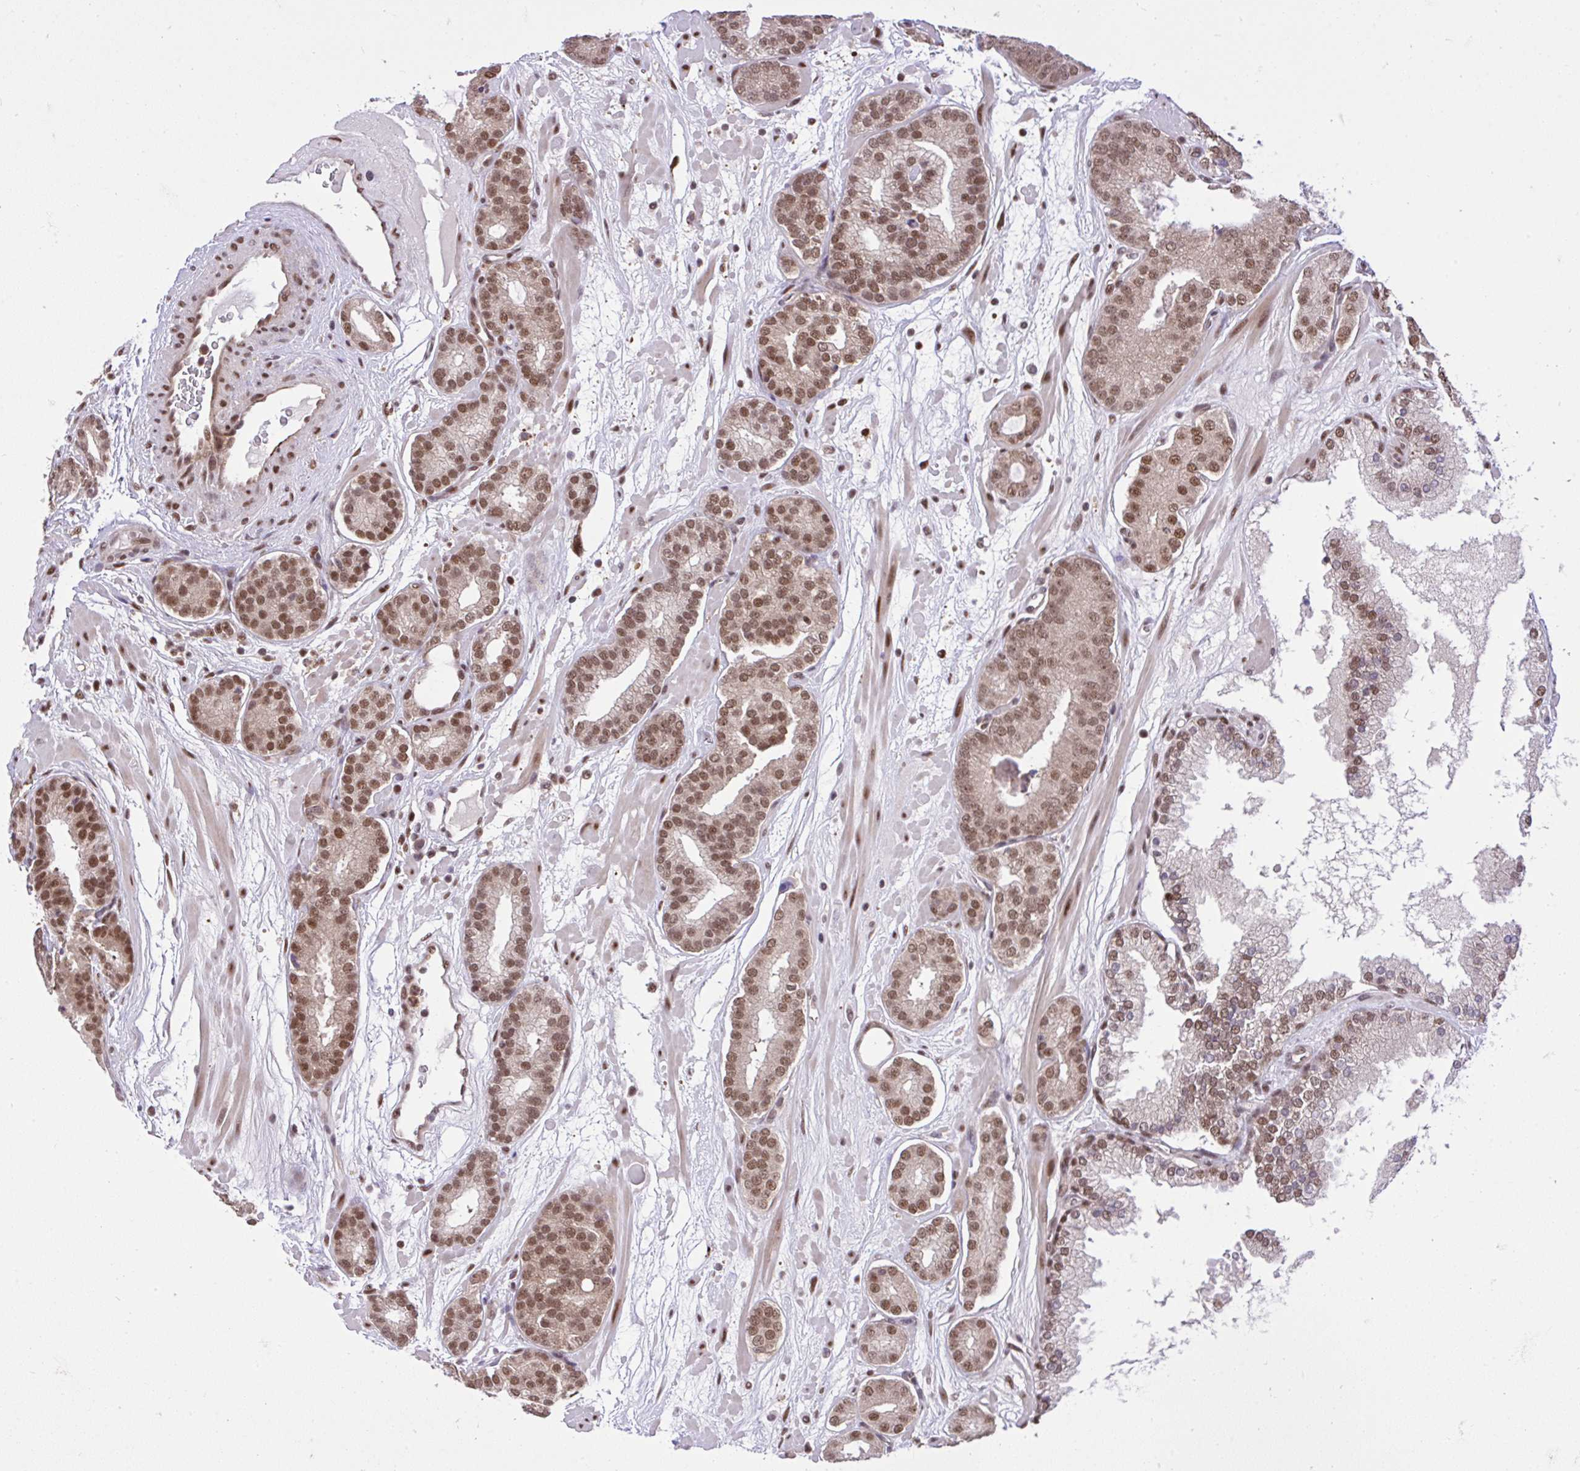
{"staining": {"intensity": "moderate", "quantity": ">75%", "location": "nuclear"}, "tissue": "prostate cancer", "cell_type": "Tumor cells", "image_type": "cancer", "snomed": [{"axis": "morphology", "description": "Adenocarcinoma, High grade"}, {"axis": "topography", "description": "Prostate"}], "caption": "Adenocarcinoma (high-grade) (prostate) was stained to show a protein in brown. There is medium levels of moderate nuclear expression in about >75% of tumor cells. (IHC, brightfield microscopy, high magnification).", "gene": "GLIS3", "patient": {"sex": "male", "age": 66}}